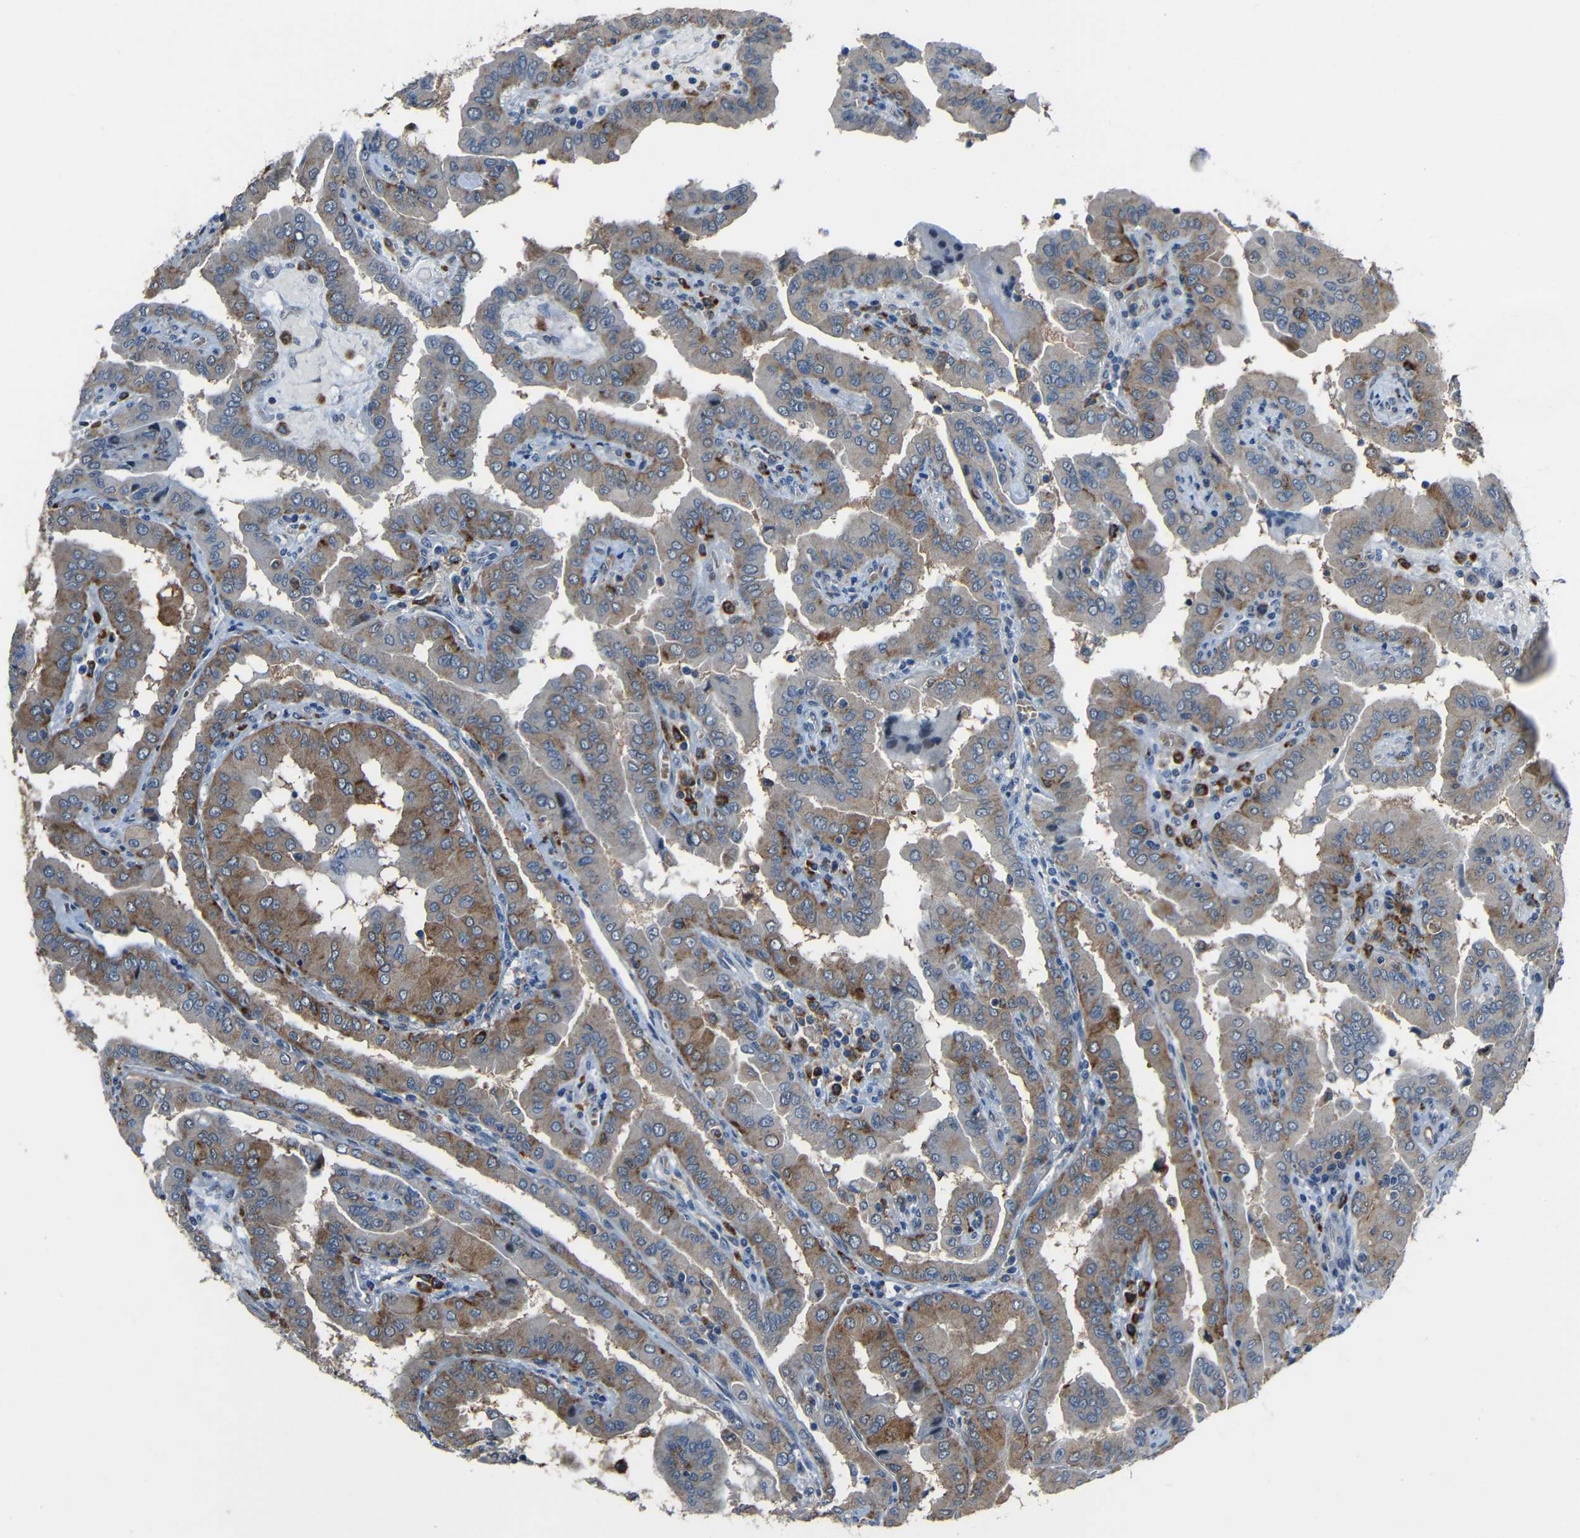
{"staining": {"intensity": "moderate", "quantity": "25%-75%", "location": "cytoplasmic/membranous"}, "tissue": "thyroid cancer", "cell_type": "Tumor cells", "image_type": "cancer", "snomed": [{"axis": "morphology", "description": "Papillary adenocarcinoma, NOS"}, {"axis": "topography", "description": "Thyroid gland"}], "caption": "This is a micrograph of immunohistochemistry staining of thyroid cancer, which shows moderate expression in the cytoplasmic/membranous of tumor cells.", "gene": "DNAJC5", "patient": {"sex": "male", "age": 33}}